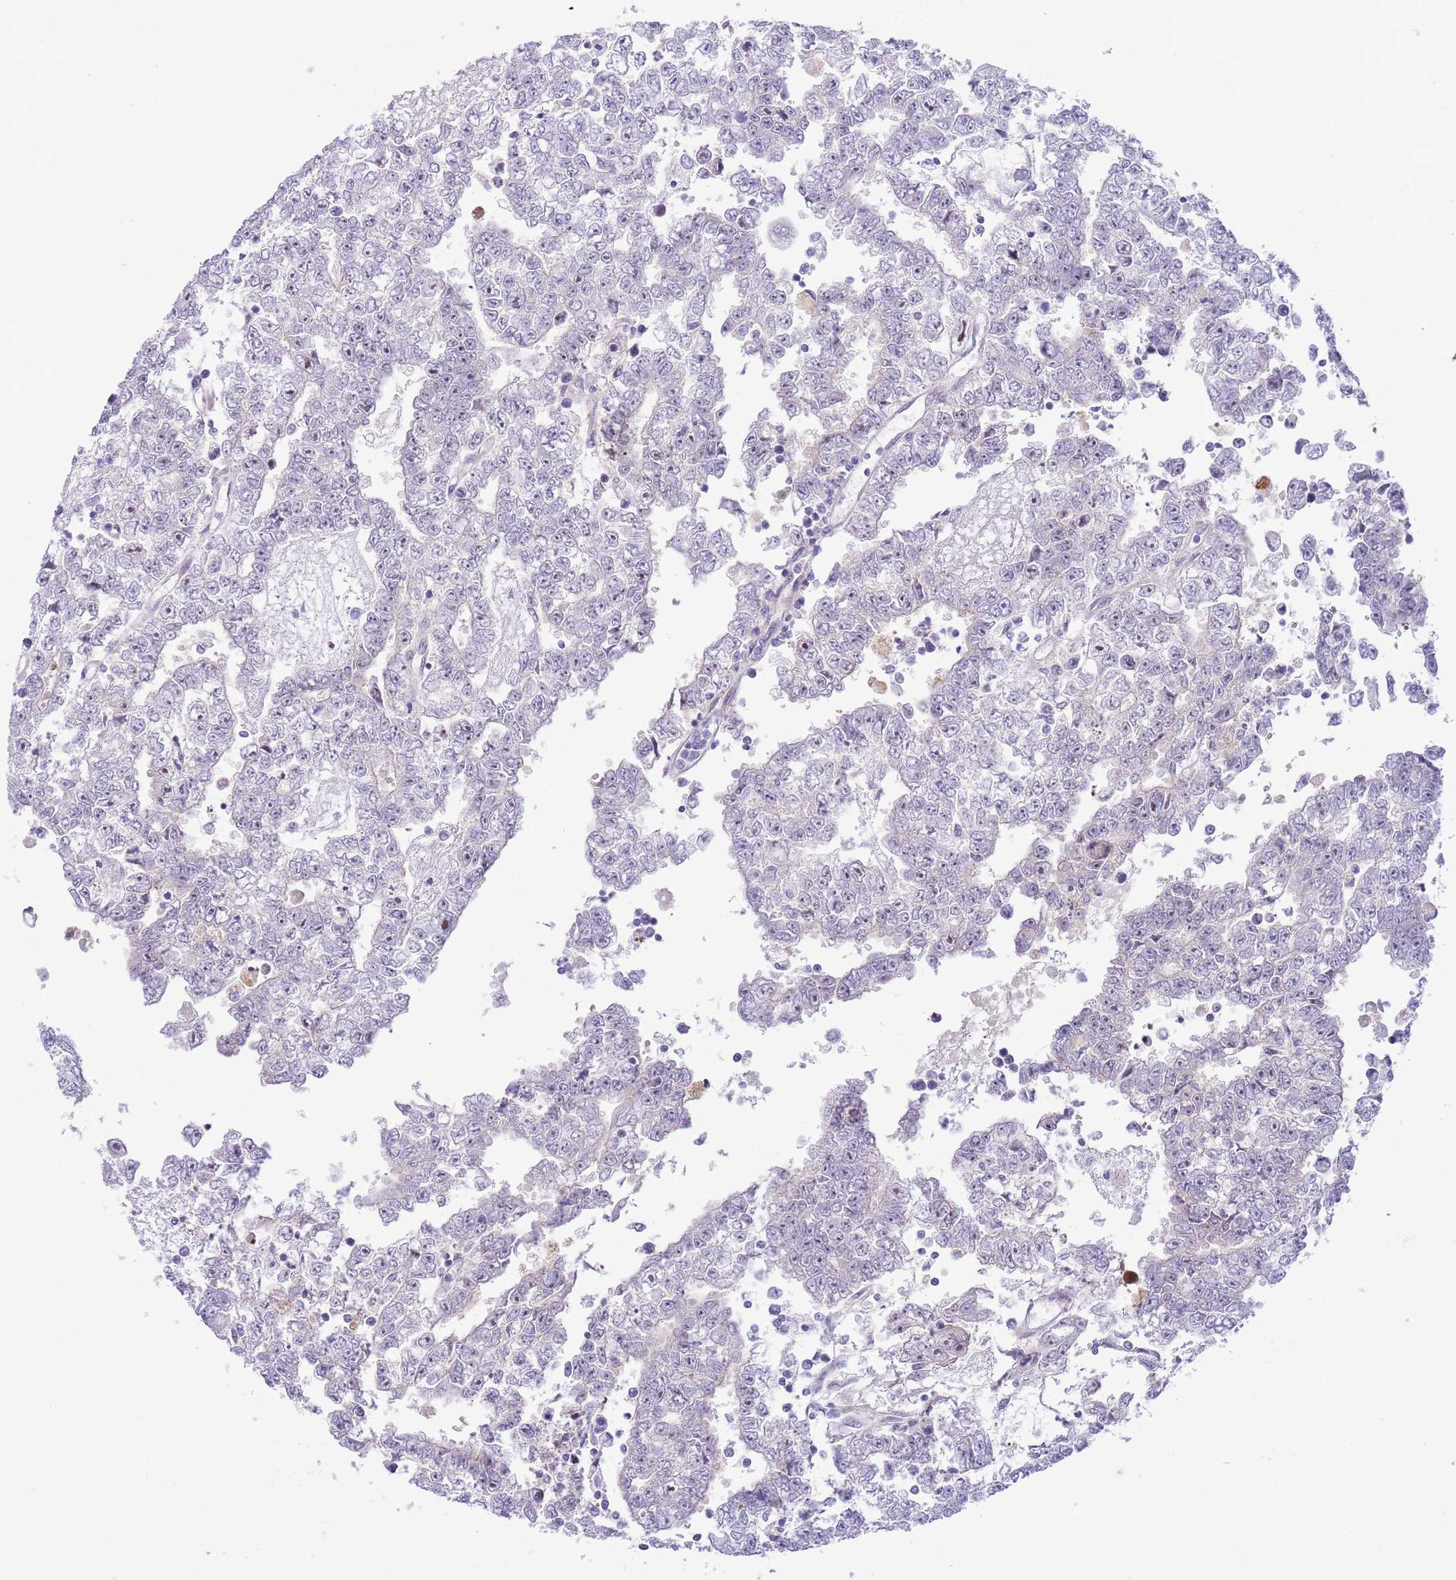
{"staining": {"intensity": "negative", "quantity": "none", "location": "none"}, "tissue": "testis cancer", "cell_type": "Tumor cells", "image_type": "cancer", "snomed": [{"axis": "morphology", "description": "Carcinoma, Embryonal, NOS"}, {"axis": "topography", "description": "Testis"}], "caption": "An immunohistochemistry (IHC) image of testis cancer is shown. There is no staining in tumor cells of testis cancer.", "gene": "ZC4H2", "patient": {"sex": "male", "age": 25}}